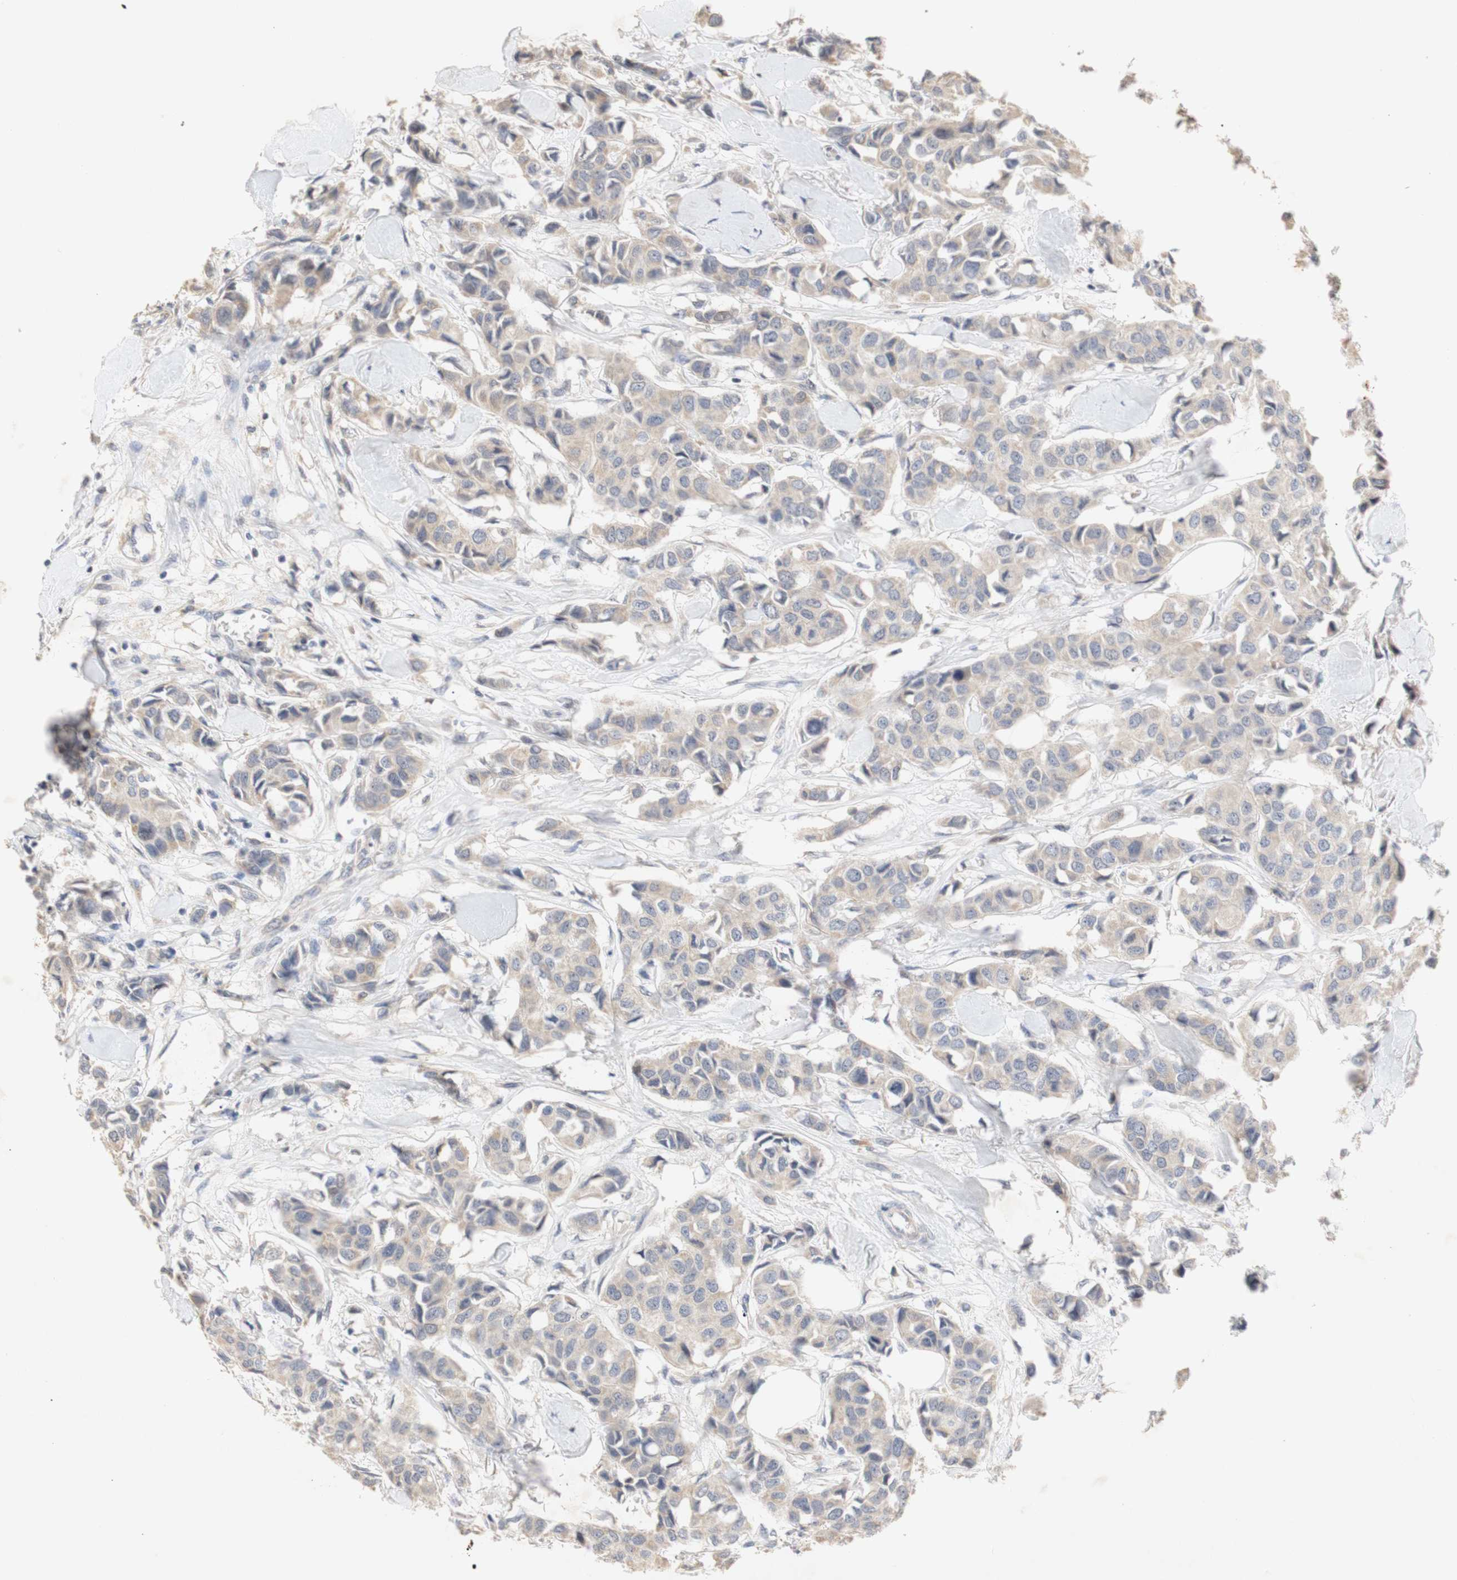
{"staining": {"intensity": "weak", "quantity": ">75%", "location": "cytoplasmic/membranous"}, "tissue": "breast cancer", "cell_type": "Tumor cells", "image_type": "cancer", "snomed": [{"axis": "morphology", "description": "Duct carcinoma"}, {"axis": "topography", "description": "Breast"}], "caption": "Human infiltrating ductal carcinoma (breast) stained with a brown dye reveals weak cytoplasmic/membranous positive positivity in about >75% of tumor cells.", "gene": "FOSB", "patient": {"sex": "female", "age": 80}}